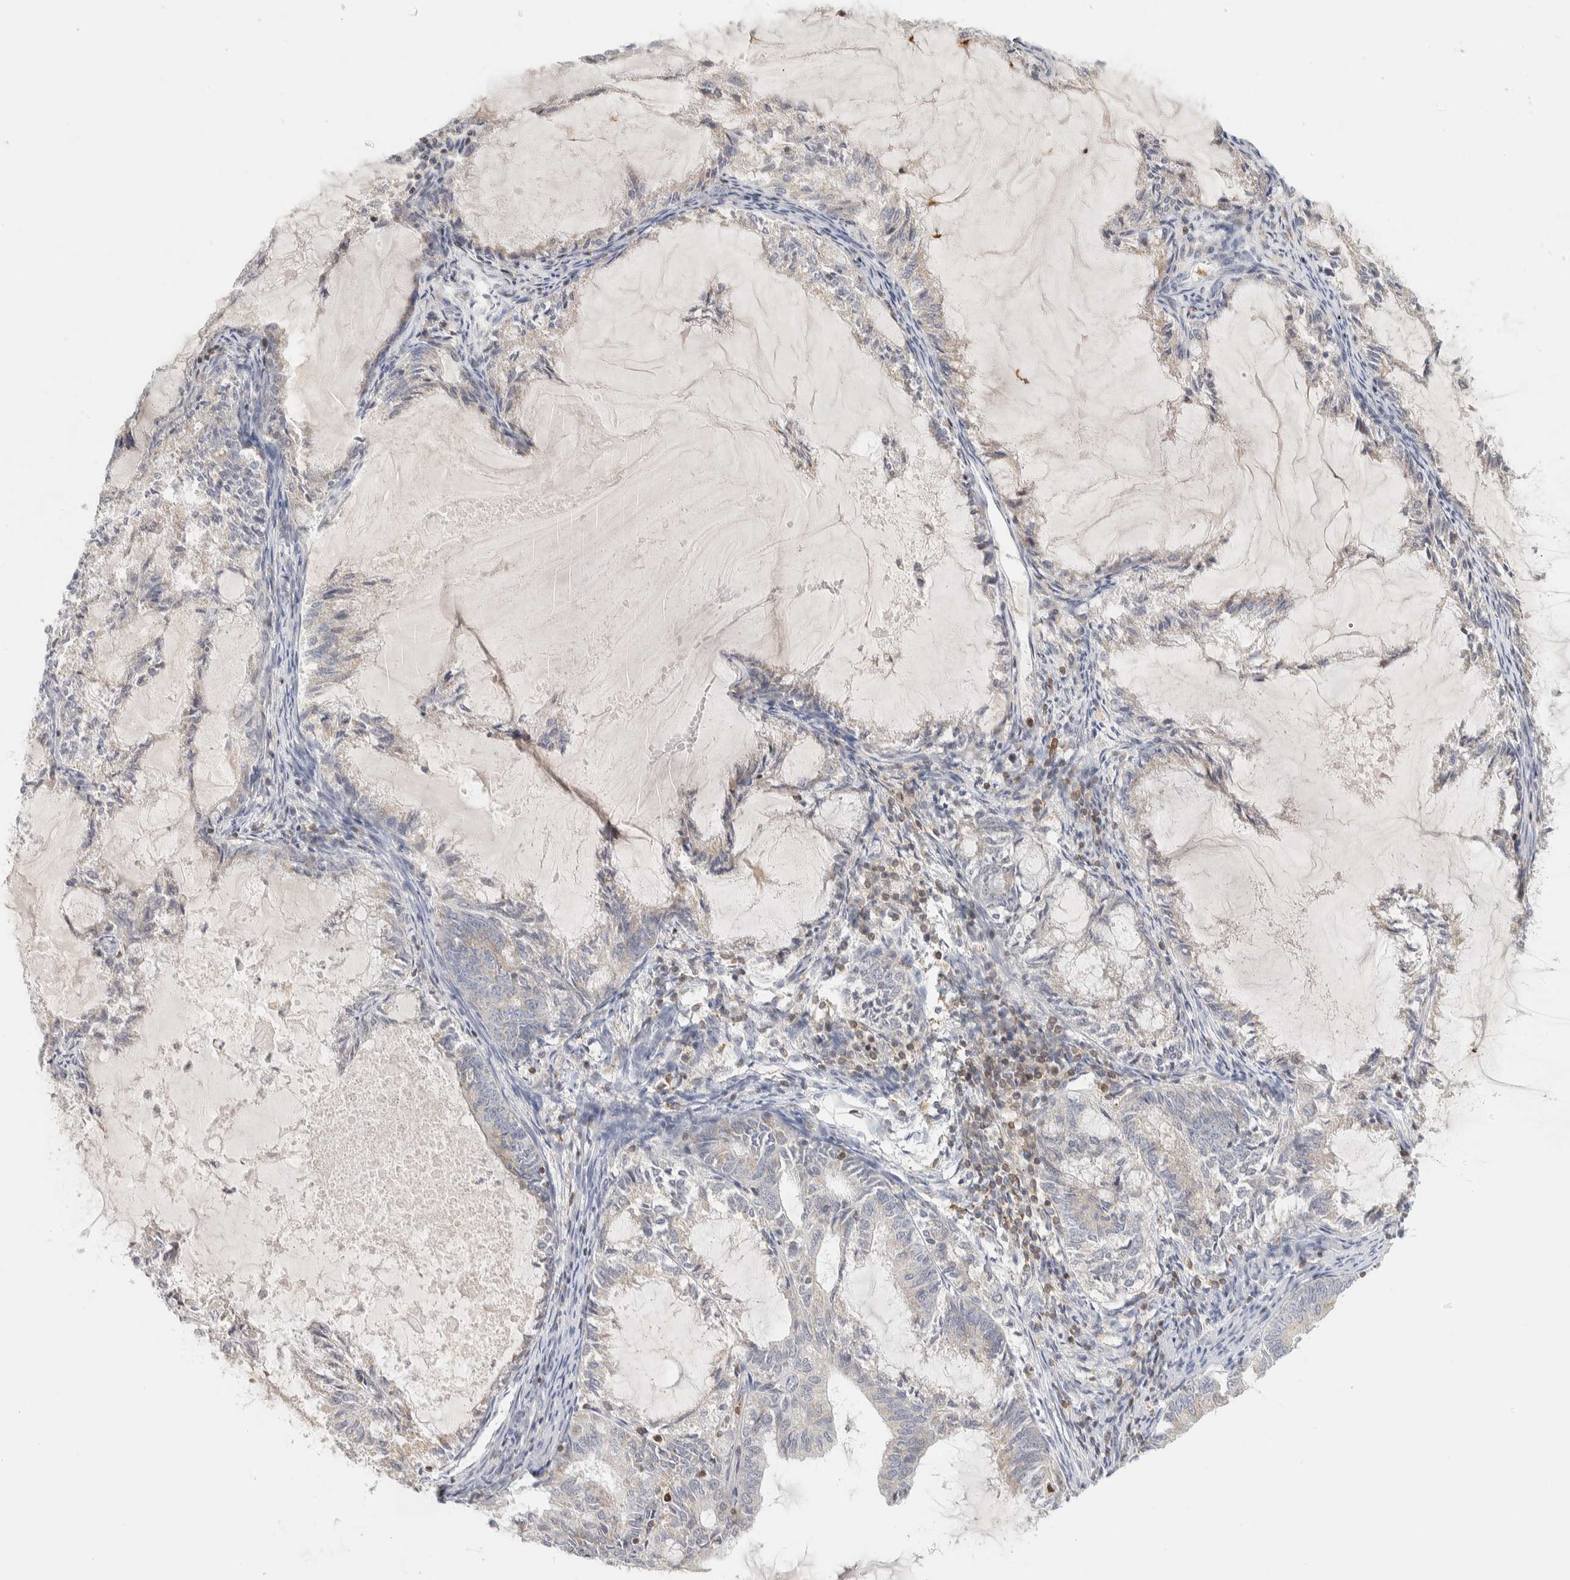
{"staining": {"intensity": "negative", "quantity": "none", "location": "none"}, "tissue": "endometrial cancer", "cell_type": "Tumor cells", "image_type": "cancer", "snomed": [{"axis": "morphology", "description": "Adenocarcinoma, NOS"}, {"axis": "topography", "description": "Endometrium"}], "caption": "This is a histopathology image of immunohistochemistry staining of endometrial adenocarcinoma, which shows no expression in tumor cells. (IHC, brightfield microscopy, high magnification).", "gene": "RUNDC1", "patient": {"sex": "female", "age": 86}}